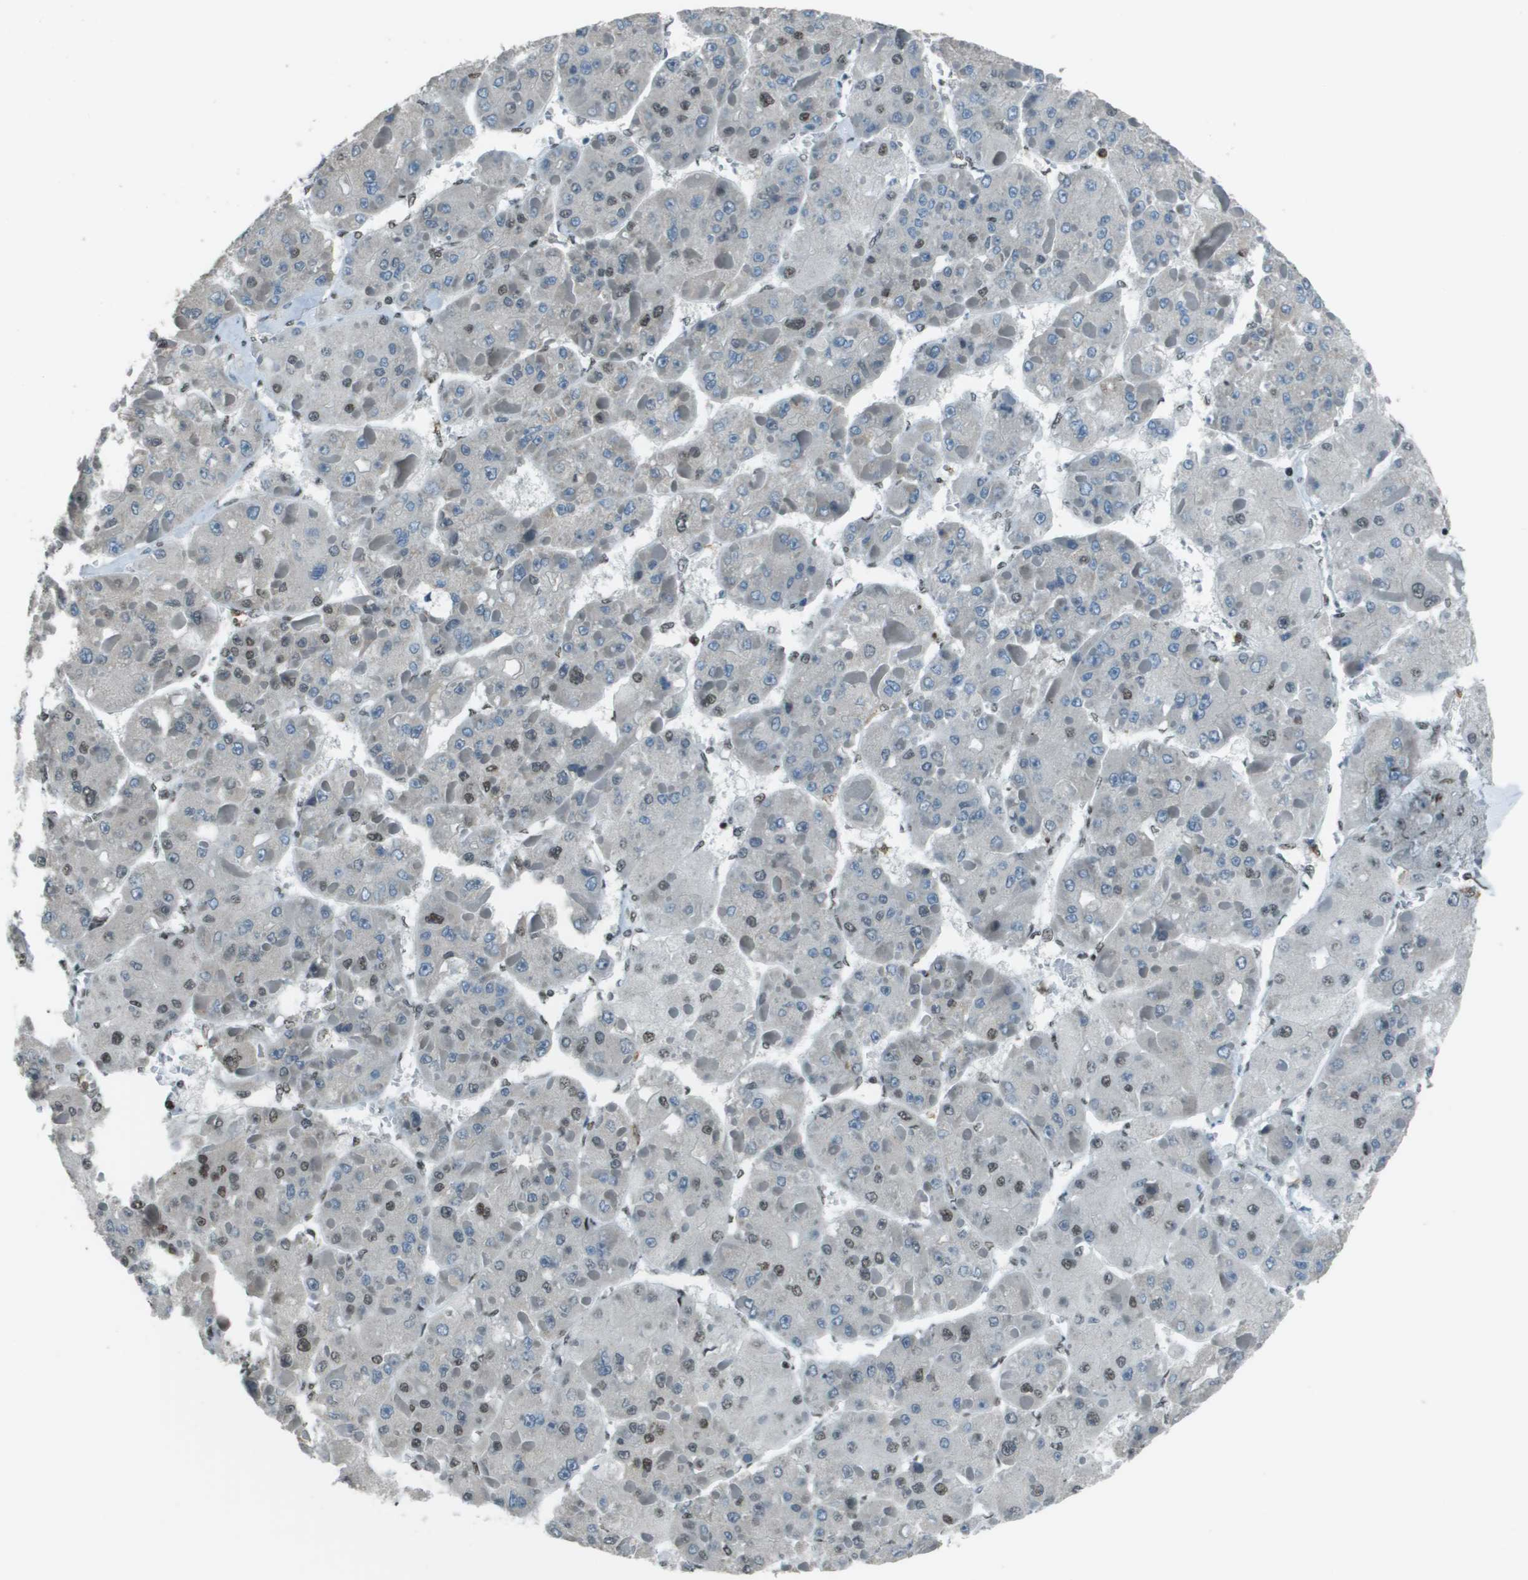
{"staining": {"intensity": "weak", "quantity": "<25%", "location": "nuclear"}, "tissue": "liver cancer", "cell_type": "Tumor cells", "image_type": "cancer", "snomed": [{"axis": "morphology", "description": "Carcinoma, Hepatocellular, NOS"}, {"axis": "topography", "description": "Liver"}], "caption": "This histopathology image is of liver hepatocellular carcinoma stained with immunohistochemistry (IHC) to label a protein in brown with the nuclei are counter-stained blue. There is no staining in tumor cells.", "gene": "DEPDC1", "patient": {"sex": "female", "age": 73}}